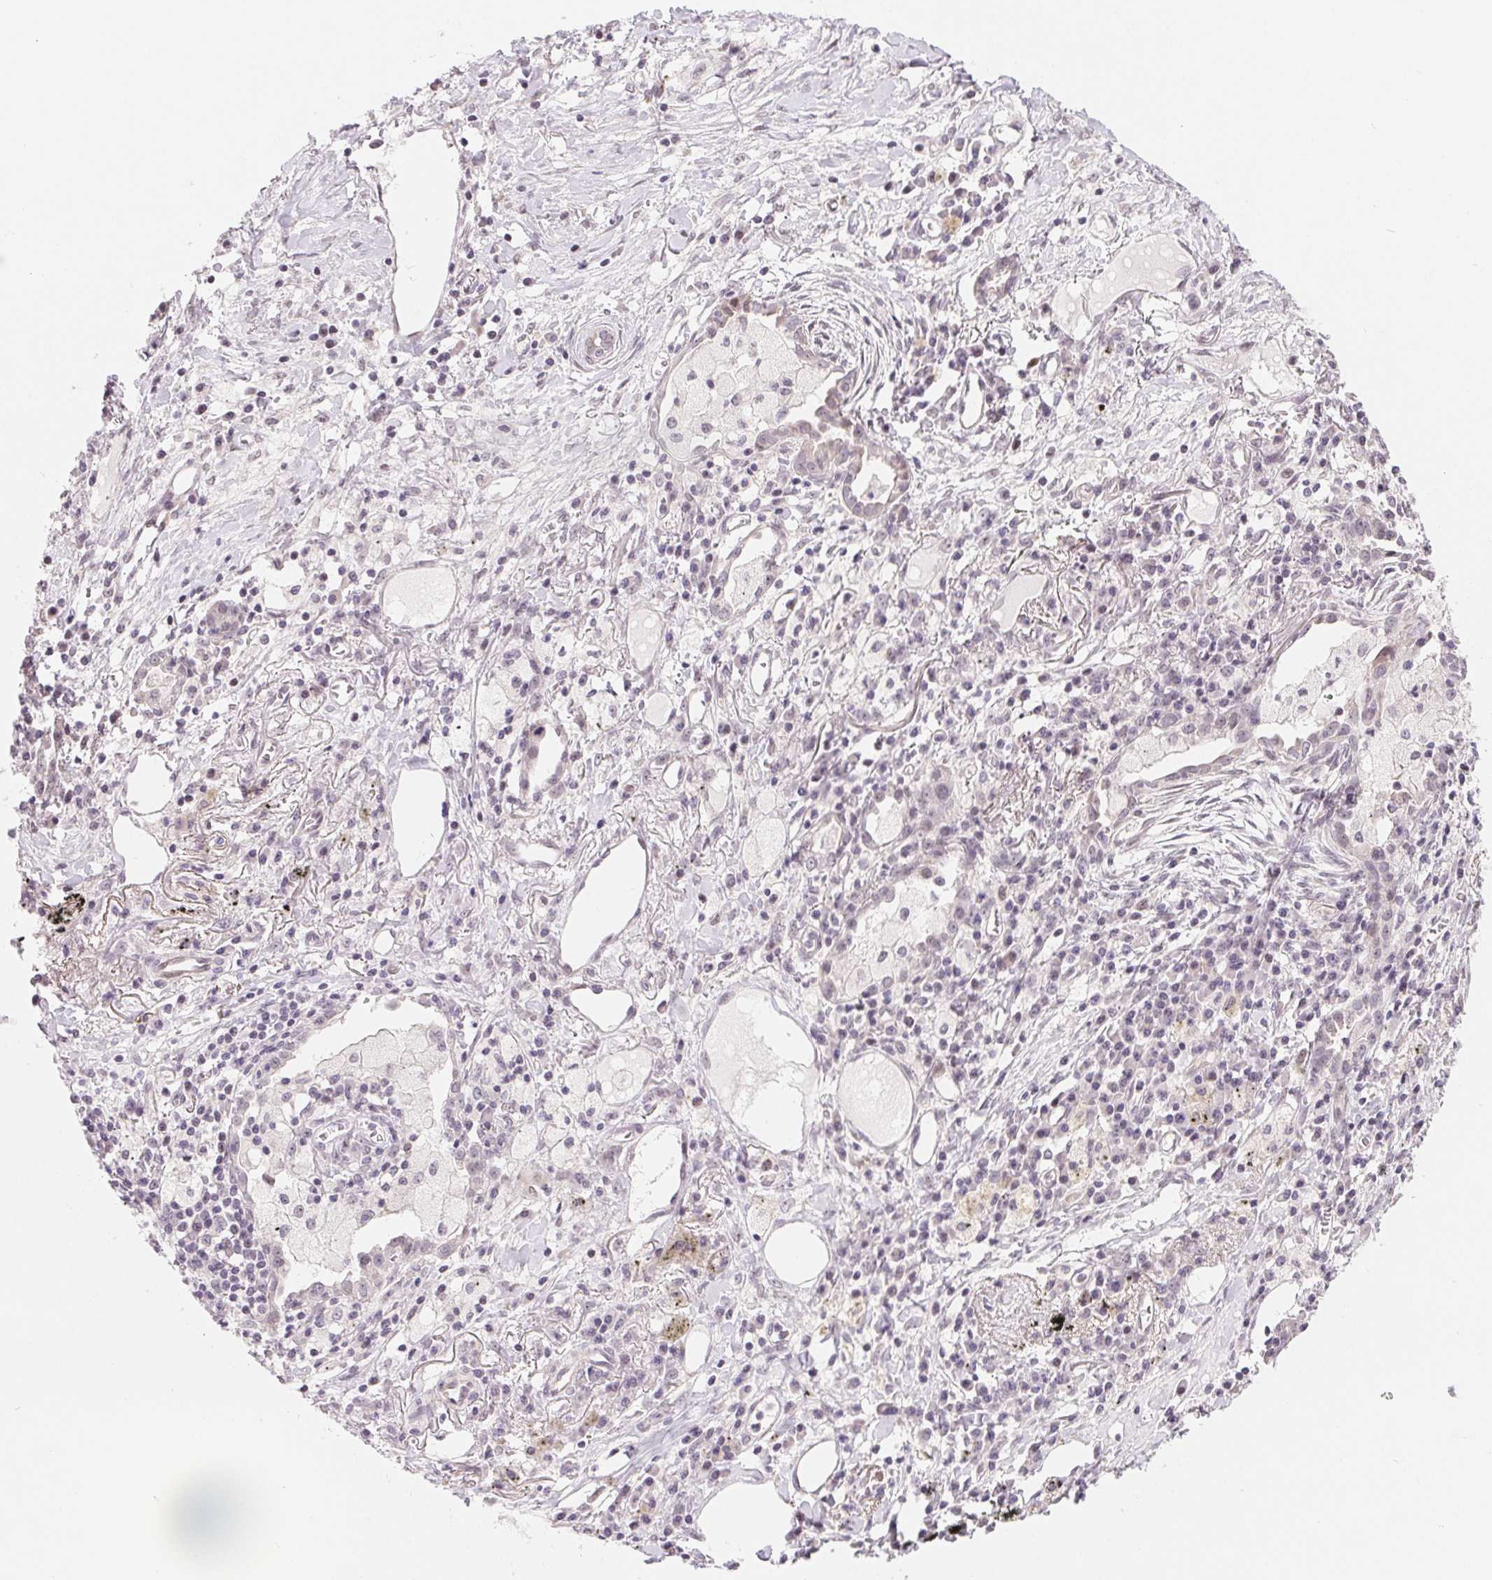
{"staining": {"intensity": "negative", "quantity": "none", "location": "none"}, "tissue": "lung cancer", "cell_type": "Tumor cells", "image_type": "cancer", "snomed": [{"axis": "morphology", "description": "Squamous cell carcinoma, NOS"}, {"axis": "topography", "description": "Lung"}], "caption": "Tumor cells show no significant protein staining in lung cancer.", "gene": "LCA5L", "patient": {"sex": "male", "age": 74}}